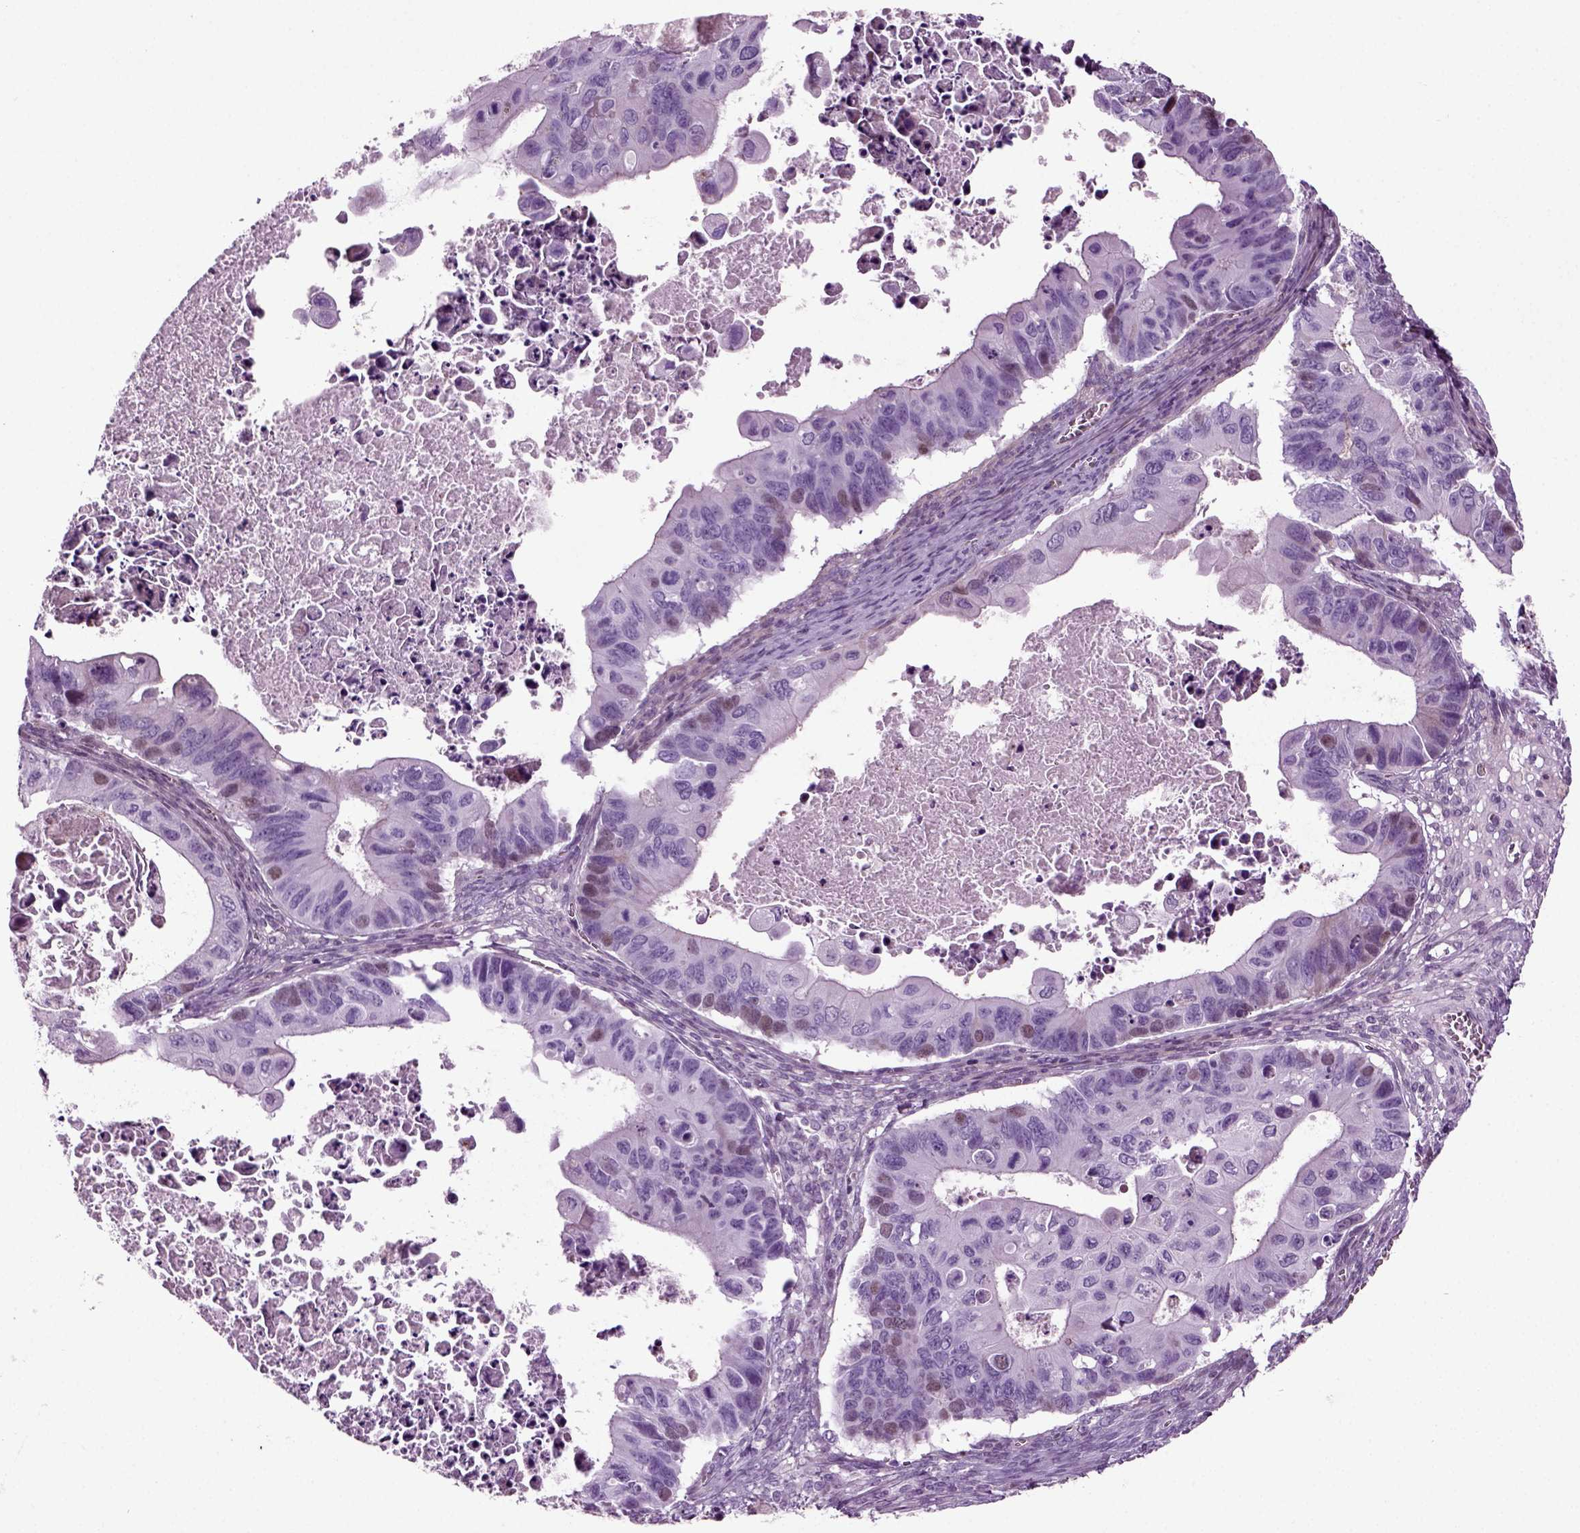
{"staining": {"intensity": "negative", "quantity": "none", "location": "none"}, "tissue": "ovarian cancer", "cell_type": "Tumor cells", "image_type": "cancer", "snomed": [{"axis": "morphology", "description": "Cystadenocarcinoma, mucinous, NOS"}, {"axis": "topography", "description": "Ovary"}], "caption": "High power microscopy micrograph of an IHC micrograph of mucinous cystadenocarcinoma (ovarian), revealing no significant staining in tumor cells. (Stains: DAB (3,3'-diaminobenzidine) immunohistochemistry with hematoxylin counter stain, Microscopy: brightfield microscopy at high magnification).", "gene": "ARID3A", "patient": {"sex": "female", "age": 64}}